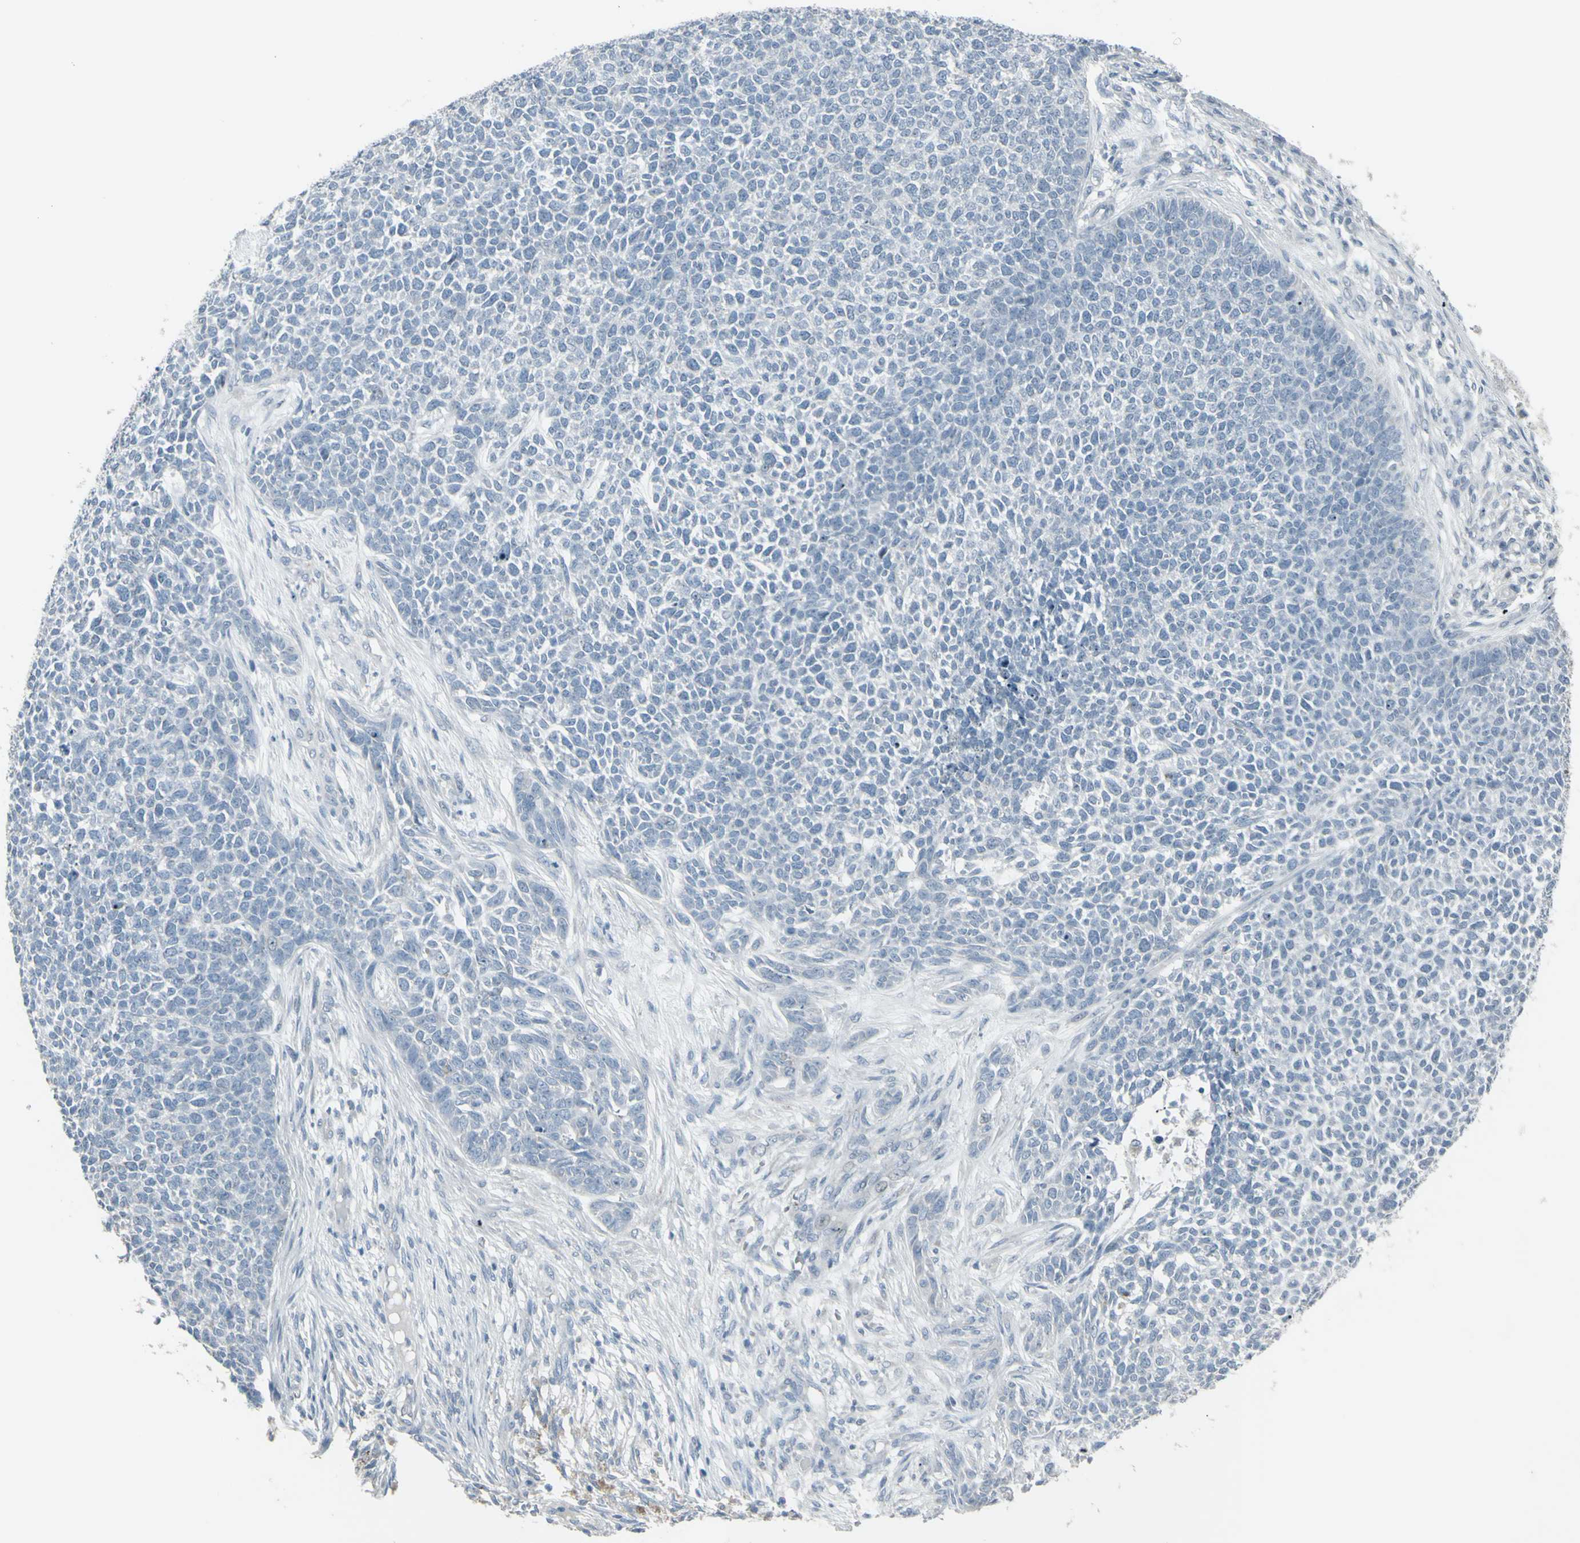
{"staining": {"intensity": "negative", "quantity": "none", "location": "none"}, "tissue": "skin cancer", "cell_type": "Tumor cells", "image_type": "cancer", "snomed": [{"axis": "morphology", "description": "Basal cell carcinoma"}, {"axis": "topography", "description": "Skin"}], "caption": "Immunohistochemistry (IHC) of human basal cell carcinoma (skin) reveals no staining in tumor cells.", "gene": "CD79B", "patient": {"sex": "female", "age": 84}}